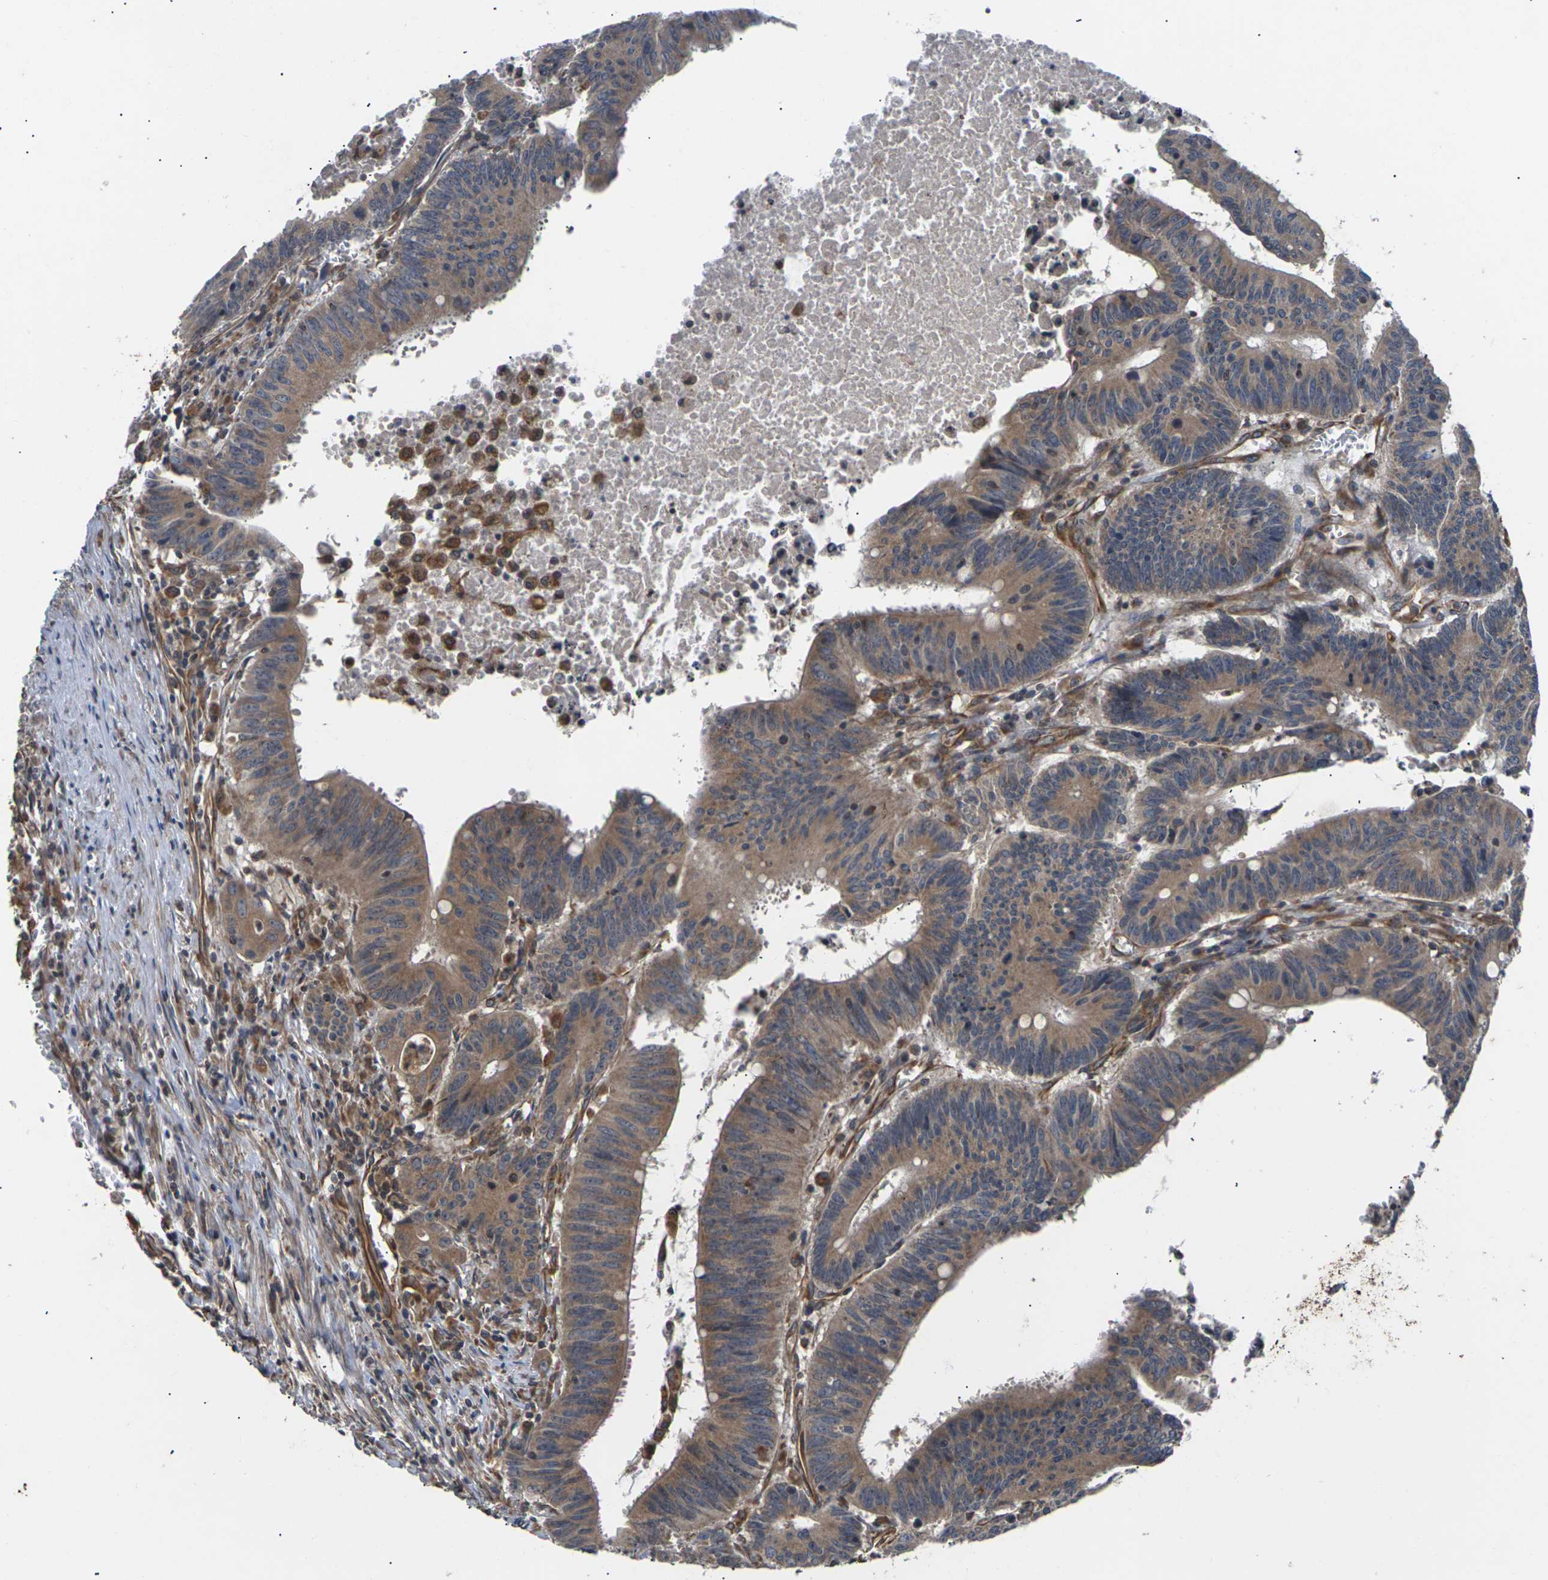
{"staining": {"intensity": "moderate", "quantity": ">75%", "location": "cytoplasmic/membranous"}, "tissue": "colorectal cancer", "cell_type": "Tumor cells", "image_type": "cancer", "snomed": [{"axis": "morphology", "description": "Adenocarcinoma, NOS"}, {"axis": "topography", "description": "Colon"}], "caption": "An image of colorectal cancer stained for a protein displays moderate cytoplasmic/membranous brown staining in tumor cells. The staining is performed using DAB brown chromogen to label protein expression. The nuclei are counter-stained blue using hematoxylin.", "gene": "DKK2", "patient": {"sex": "male", "age": 45}}